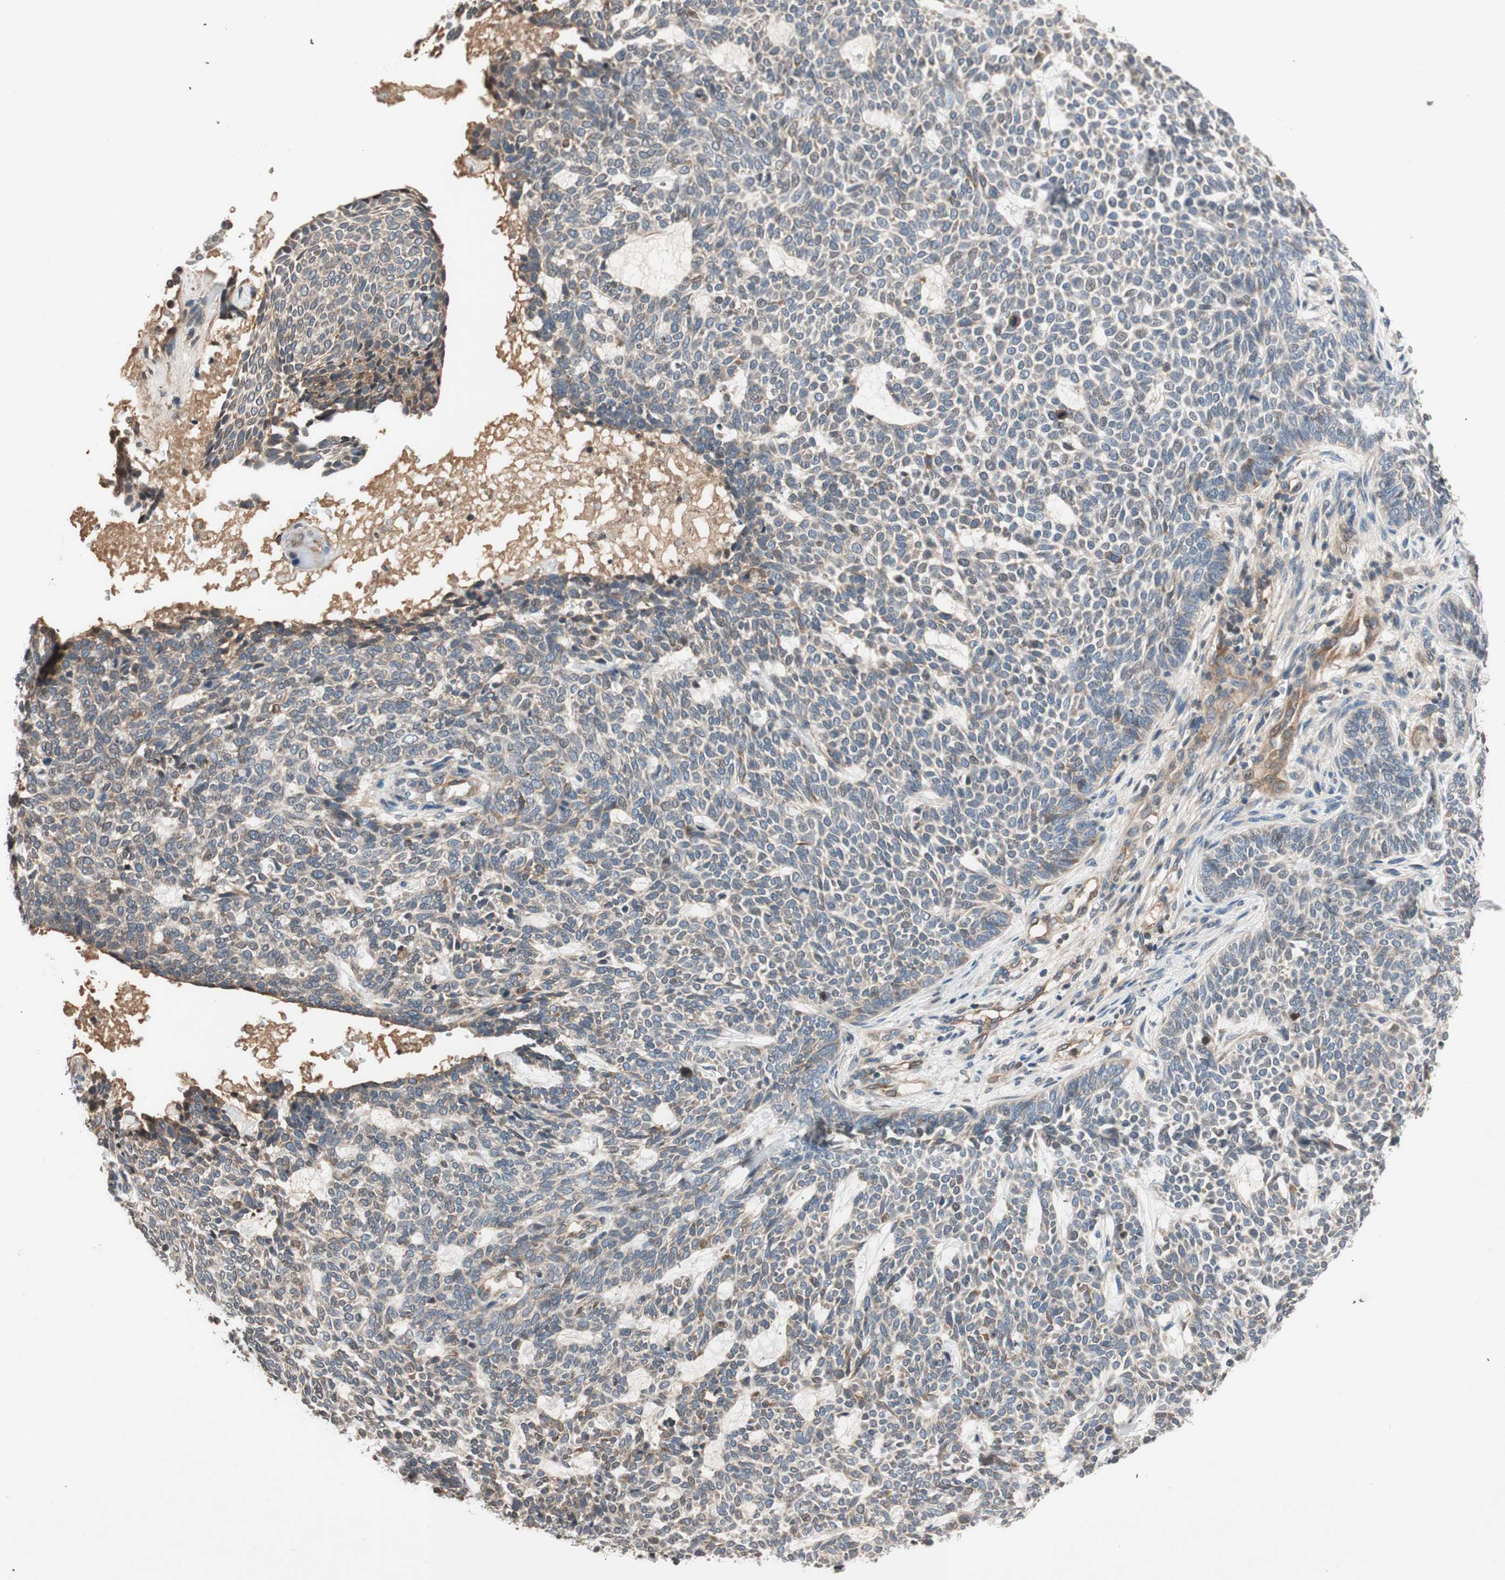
{"staining": {"intensity": "weak", "quantity": "25%-75%", "location": "cytoplasmic/membranous"}, "tissue": "skin cancer", "cell_type": "Tumor cells", "image_type": "cancer", "snomed": [{"axis": "morphology", "description": "Basal cell carcinoma"}, {"axis": "topography", "description": "Skin"}], "caption": "The image demonstrates immunohistochemical staining of basal cell carcinoma (skin). There is weak cytoplasmic/membranous staining is seen in approximately 25%-75% of tumor cells. The staining was performed using DAB to visualize the protein expression in brown, while the nuclei were stained in blue with hematoxylin (Magnification: 20x).", "gene": "GCLM", "patient": {"sex": "male", "age": 87}}